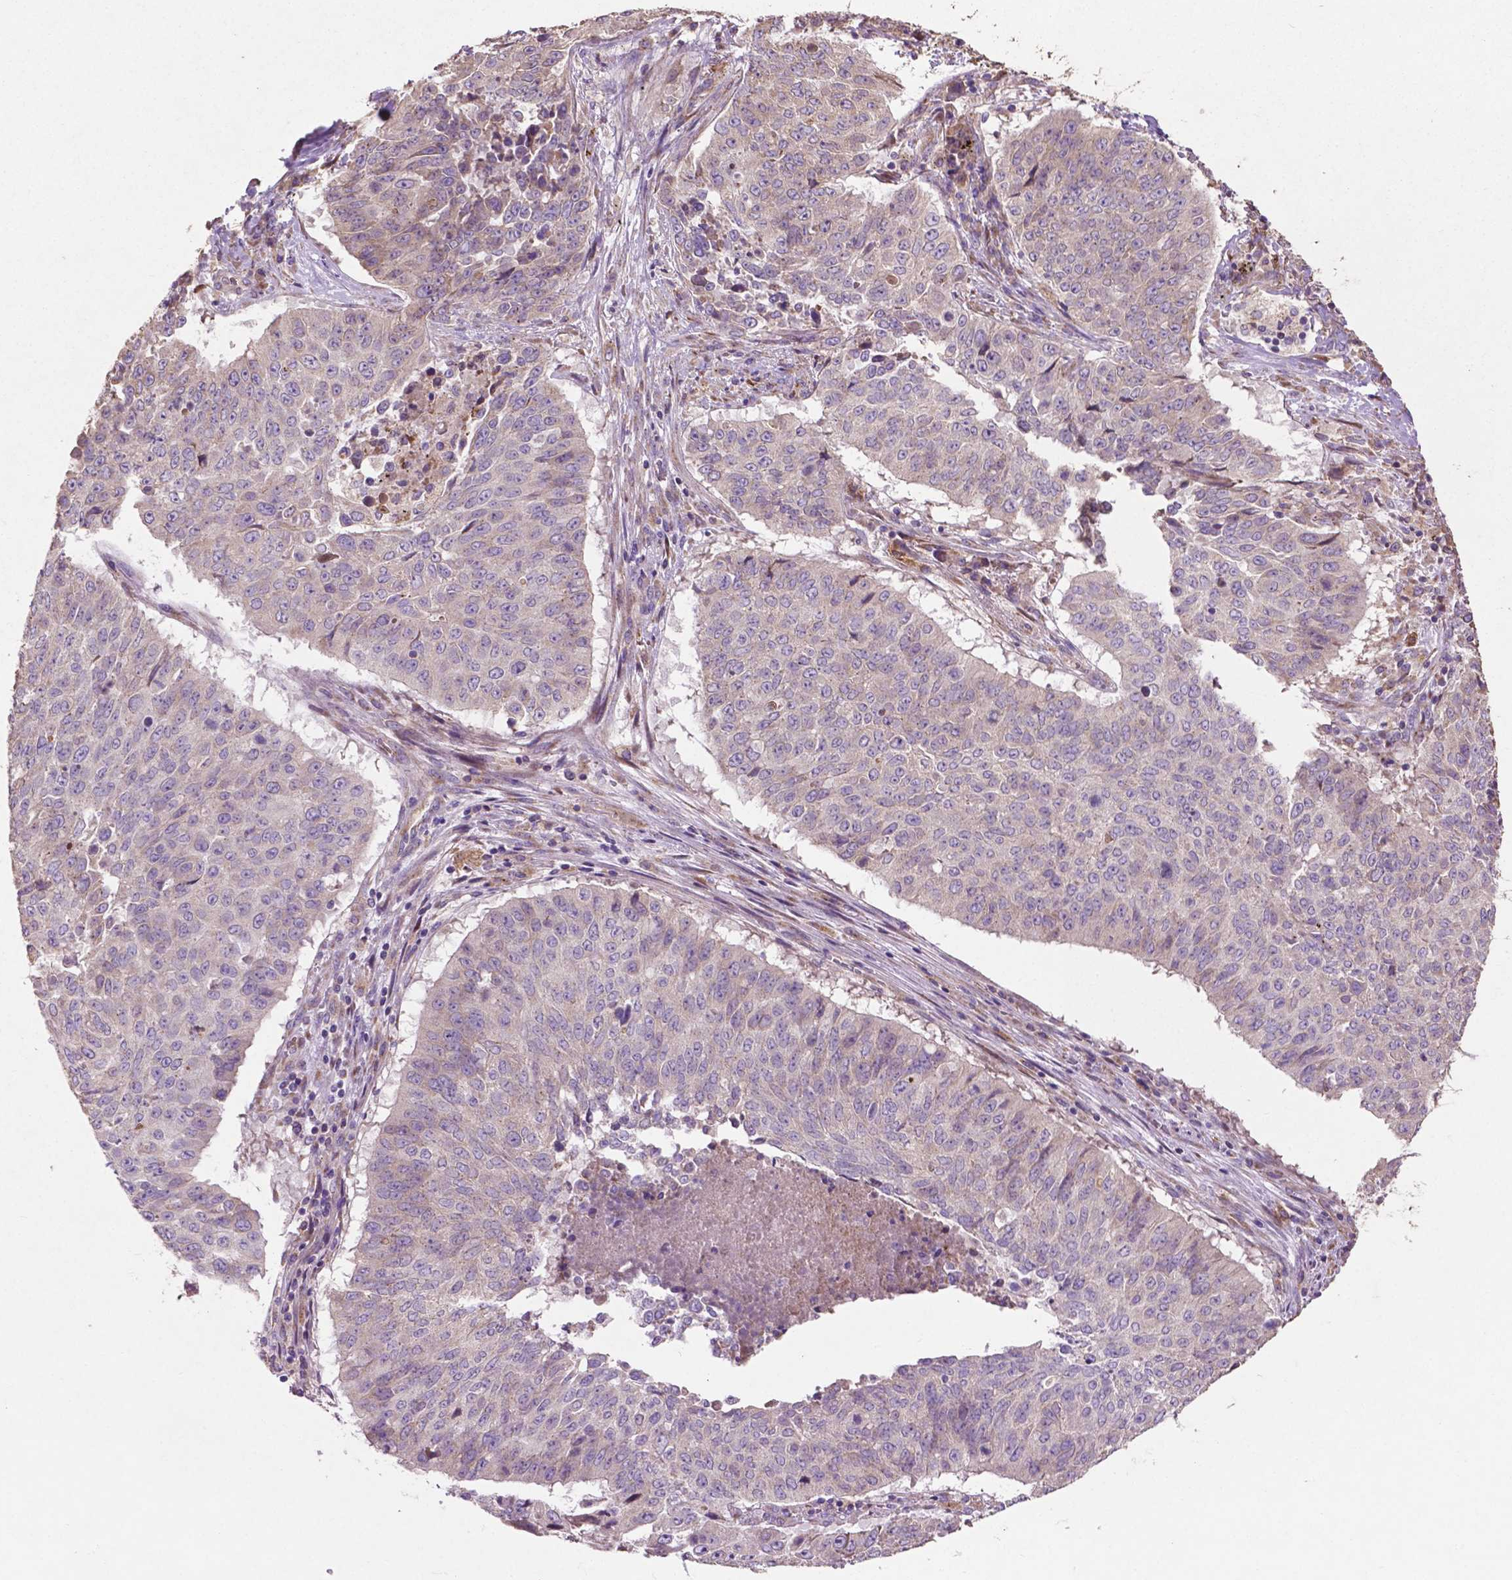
{"staining": {"intensity": "negative", "quantity": "none", "location": "none"}, "tissue": "lung cancer", "cell_type": "Tumor cells", "image_type": "cancer", "snomed": [{"axis": "morphology", "description": "Normal tissue, NOS"}, {"axis": "morphology", "description": "Squamous cell carcinoma, NOS"}, {"axis": "topography", "description": "Bronchus"}, {"axis": "topography", "description": "Lung"}], "caption": "Protein analysis of lung cancer demonstrates no significant staining in tumor cells. (Brightfield microscopy of DAB (3,3'-diaminobenzidine) IHC at high magnification).", "gene": "MBTPS1", "patient": {"sex": "male", "age": 64}}